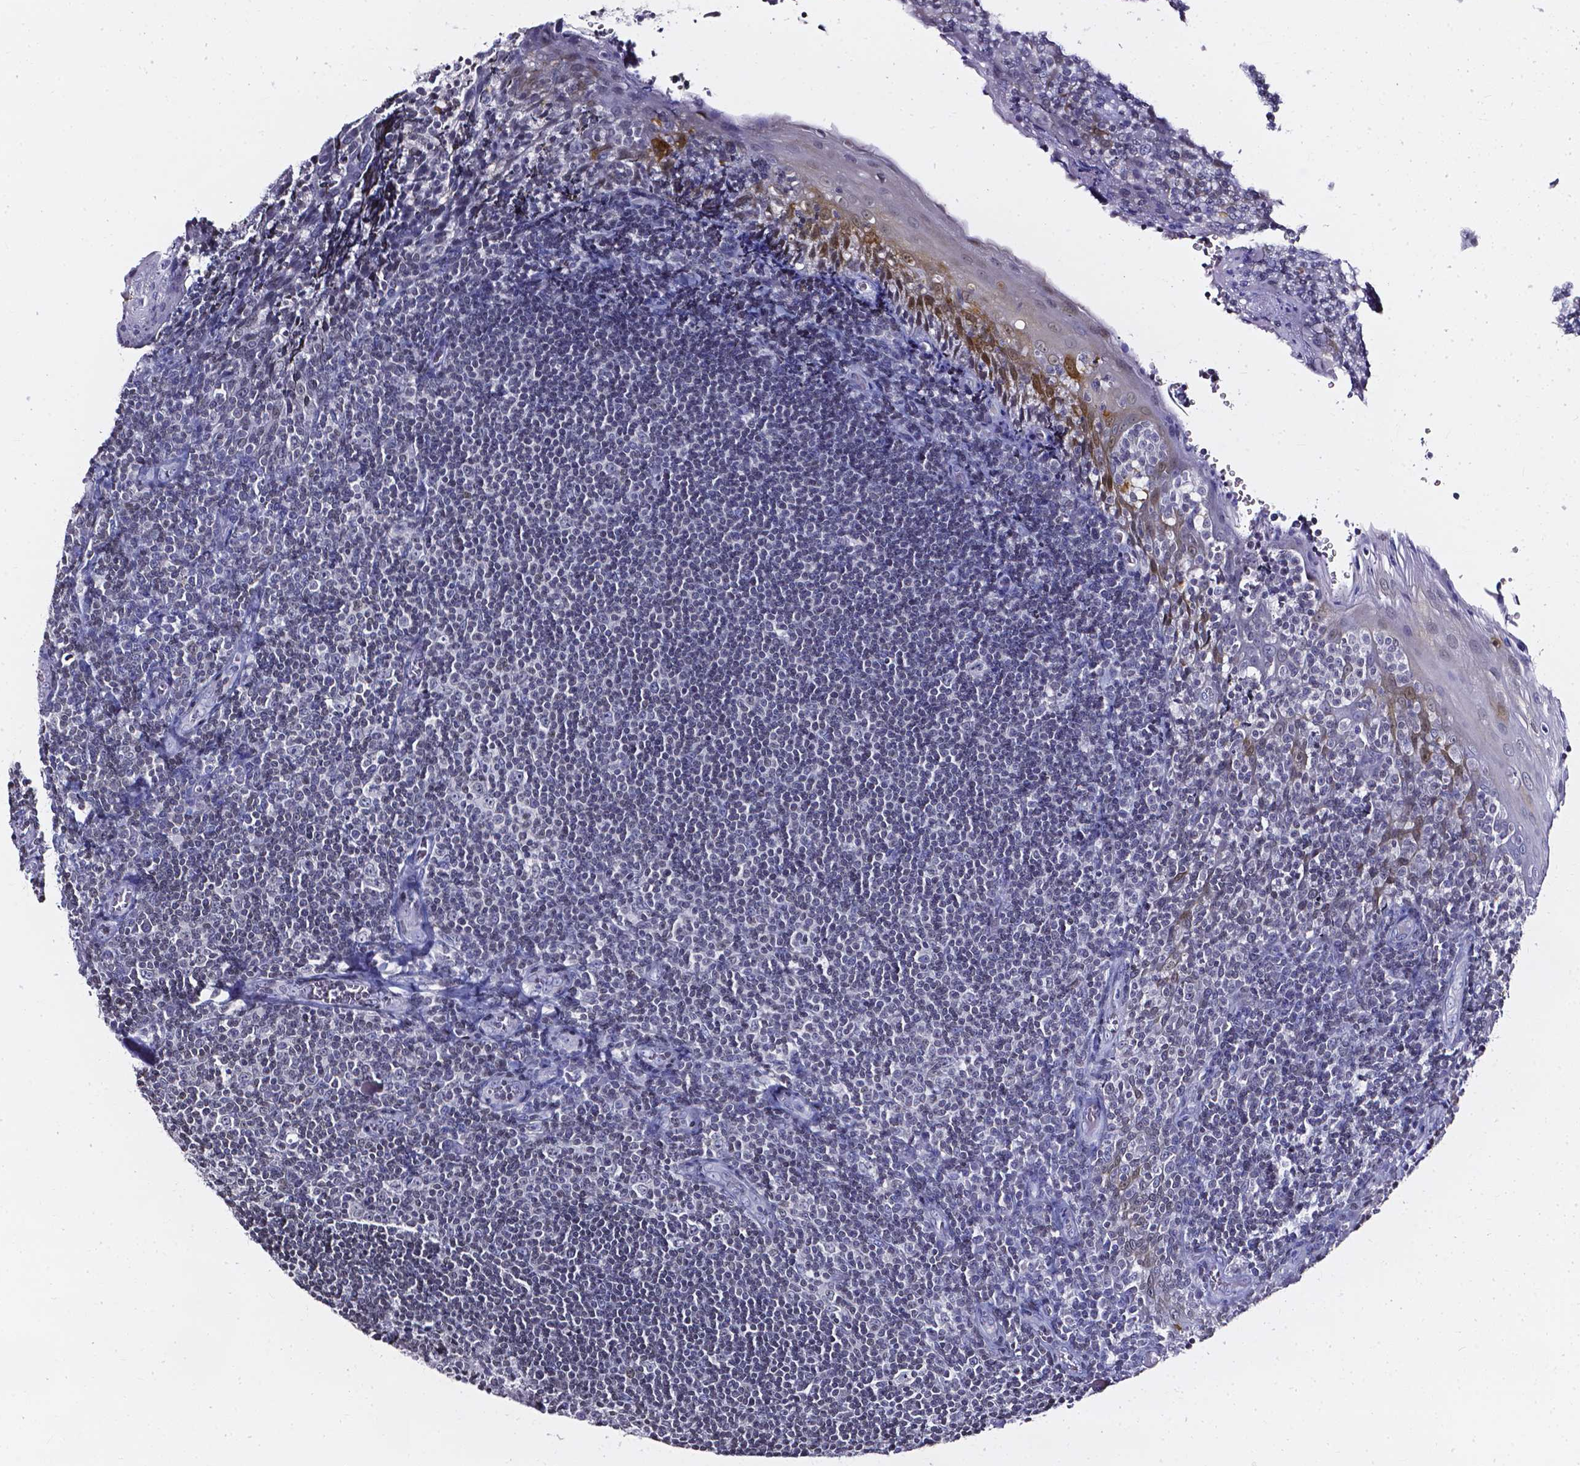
{"staining": {"intensity": "negative", "quantity": "none", "location": "none"}, "tissue": "tonsil", "cell_type": "Germinal center cells", "image_type": "normal", "snomed": [{"axis": "morphology", "description": "Normal tissue, NOS"}, {"axis": "morphology", "description": "Inflammation, NOS"}, {"axis": "topography", "description": "Tonsil"}], "caption": "The image shows no significant expression in germinal center cells of tonsil. The staining was performed using DAB (3,3'-diaminobenzidine) to visualize the protein expression in brown, while the nuclei were stained in blue with hematoxylin (Magnification: 20x).", "gene": "AKR1B10", "patient": {"sex": "female", "age": 31}}